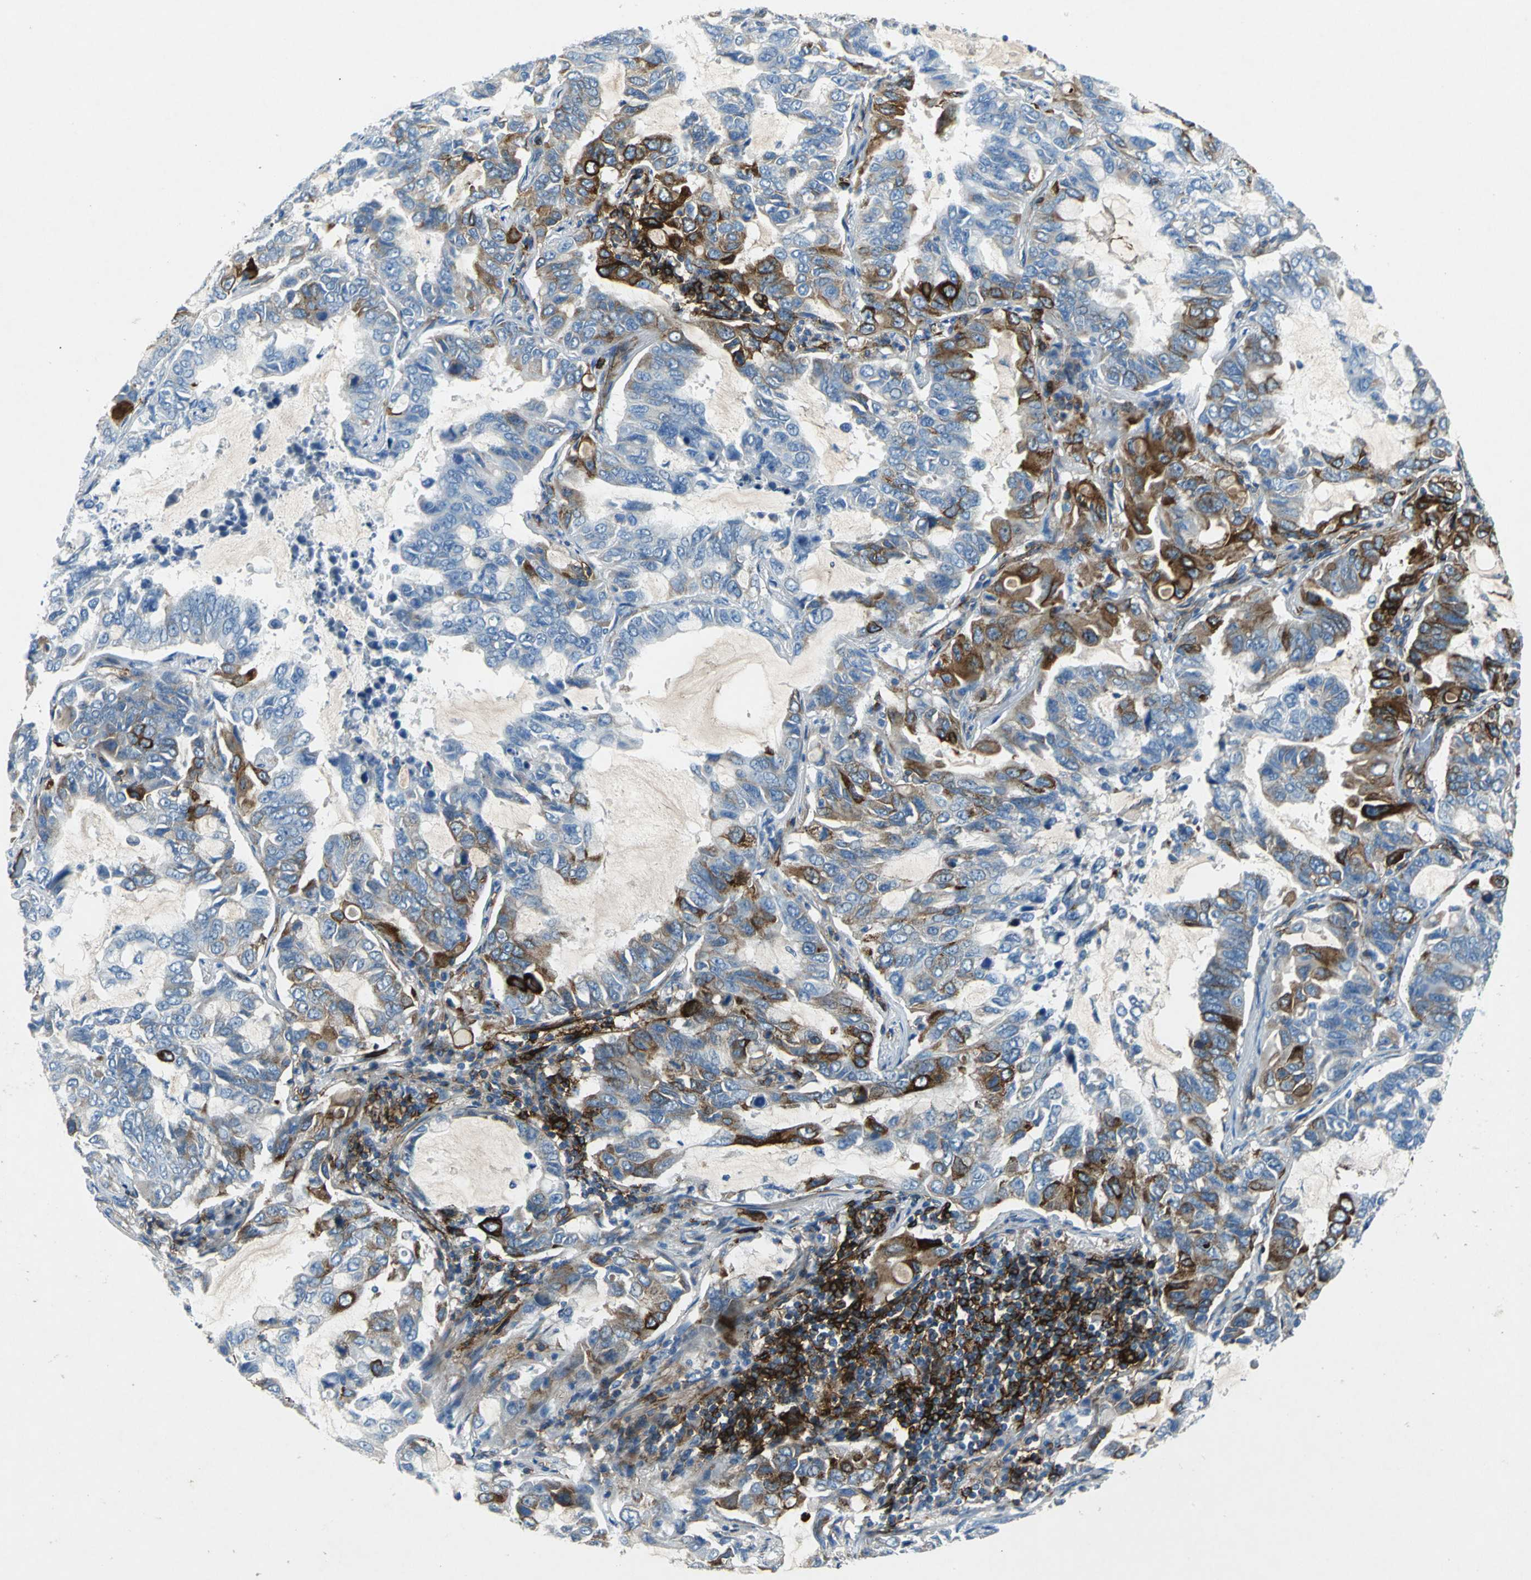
{"staining": {"intensity": "strong", "quantity": "<25%", "location": "cytoplasmic/membranous"}, "tissue": "lung cancer", "cell_type": "Tumor cells", "image_type": "cancer", "snomed": [{"axis": "morphology", "description": "Adenocarcinoma, NOS"}, {"axis": "topography", "description": "Lung"}], "caption": "Human lung cancer (adenocarcinoma) stained with a protein marker shows strong staining in tumor cells.", "gene": "RPS13", "patient": {"sex": "male", "age": 64}}